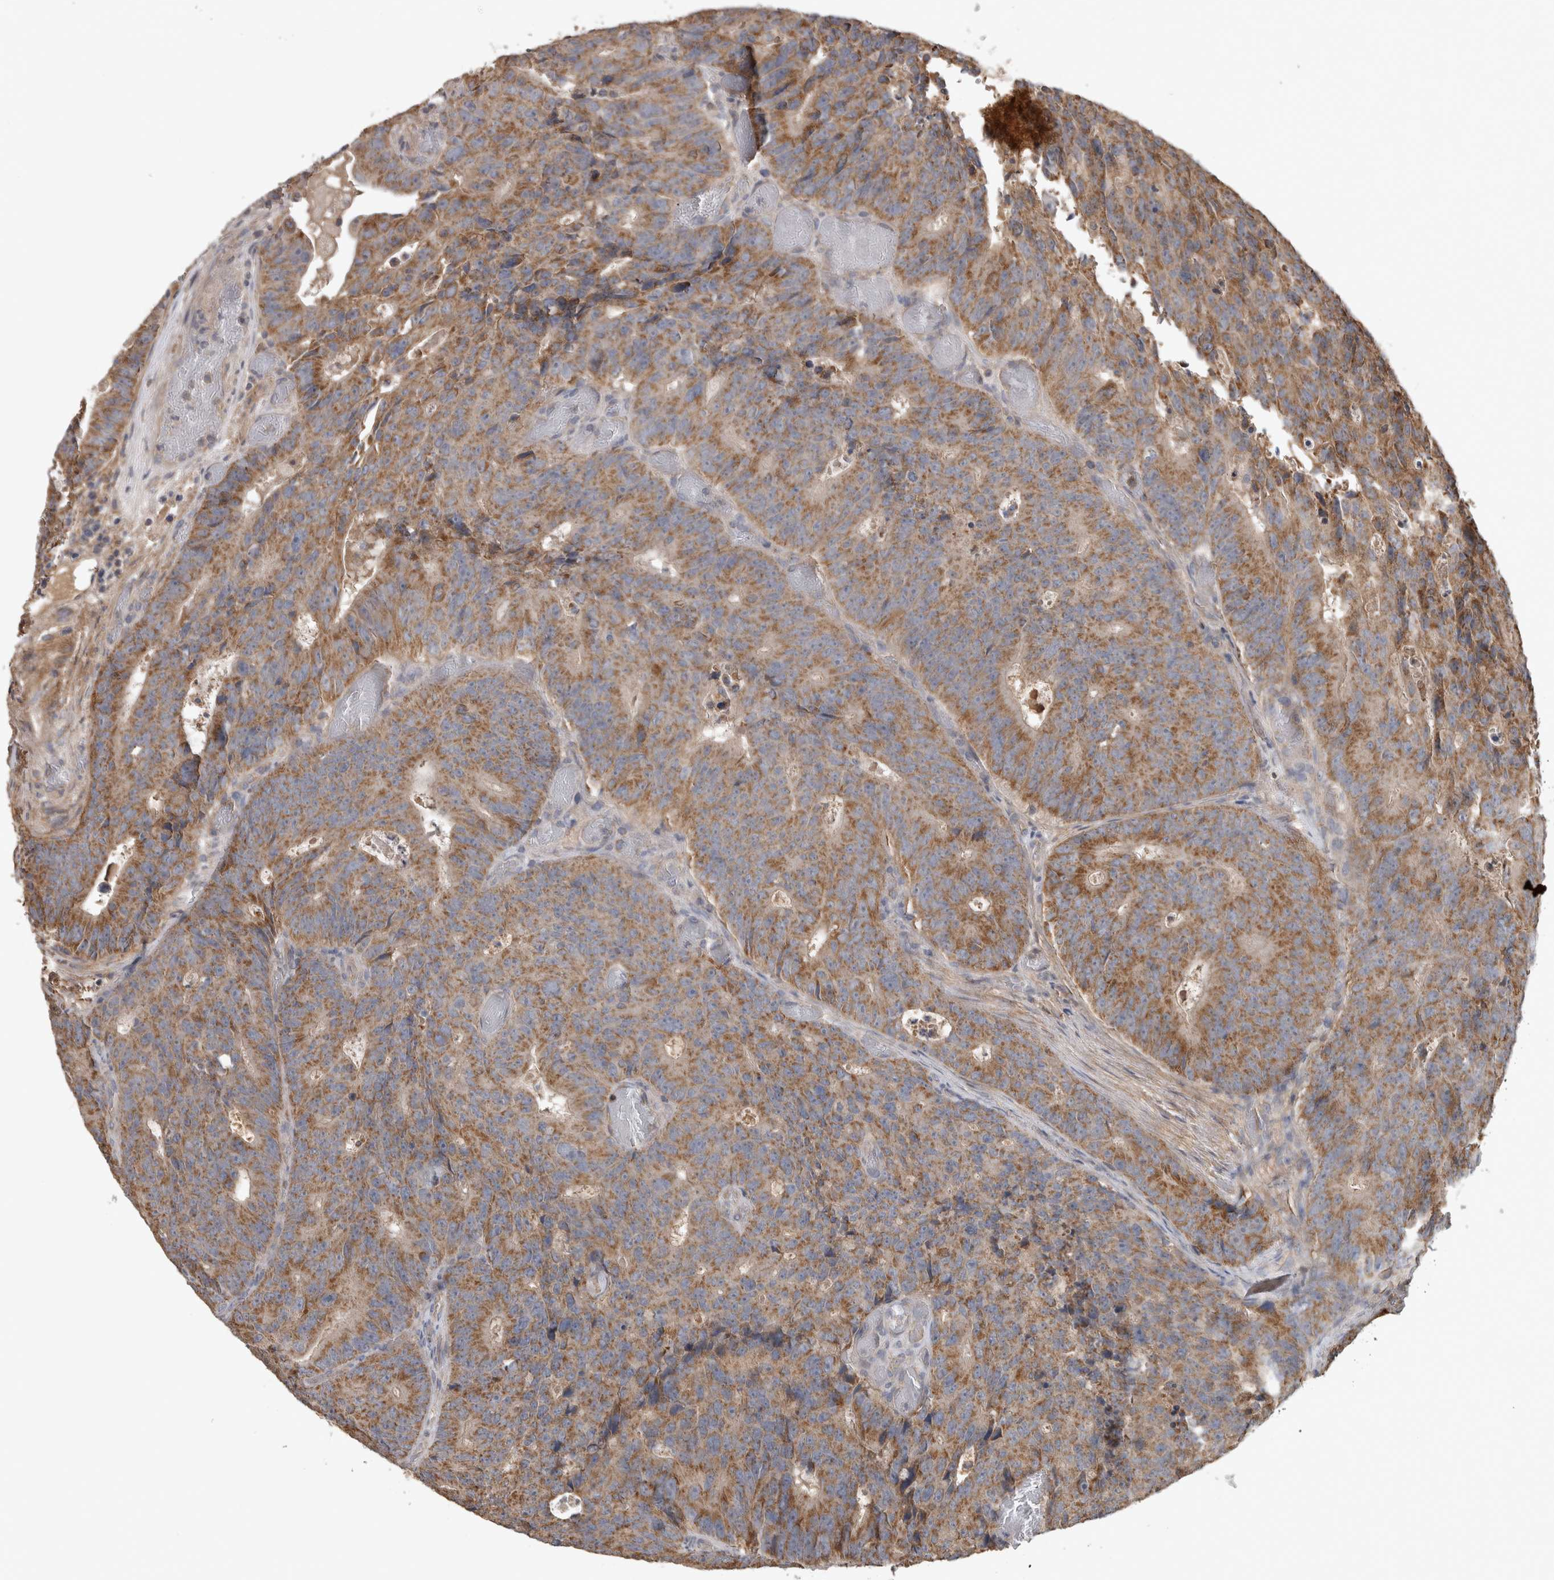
{"staining": {"intensity": "moderate", "quantity": ">75%", "location": "cytoplasmic/membranous"}, "tissue": "colorectal cancer", "cell_type": "Tumor cells", "image_type": "cancer", "snomed": [{"axis": "morphology", "description": "Adenocarcinoma, NOS"}, {"axis": "topography", "description": "Colon"}], "caption": "Immunohistochemical staining of human colorectal adenocarcinoma exhibits moderate cytoplasmic/membranous protein expression in about >75% of tumor cells.", "gene": "TRMT61B", "patient": {"sex": "male", "age": 87}}